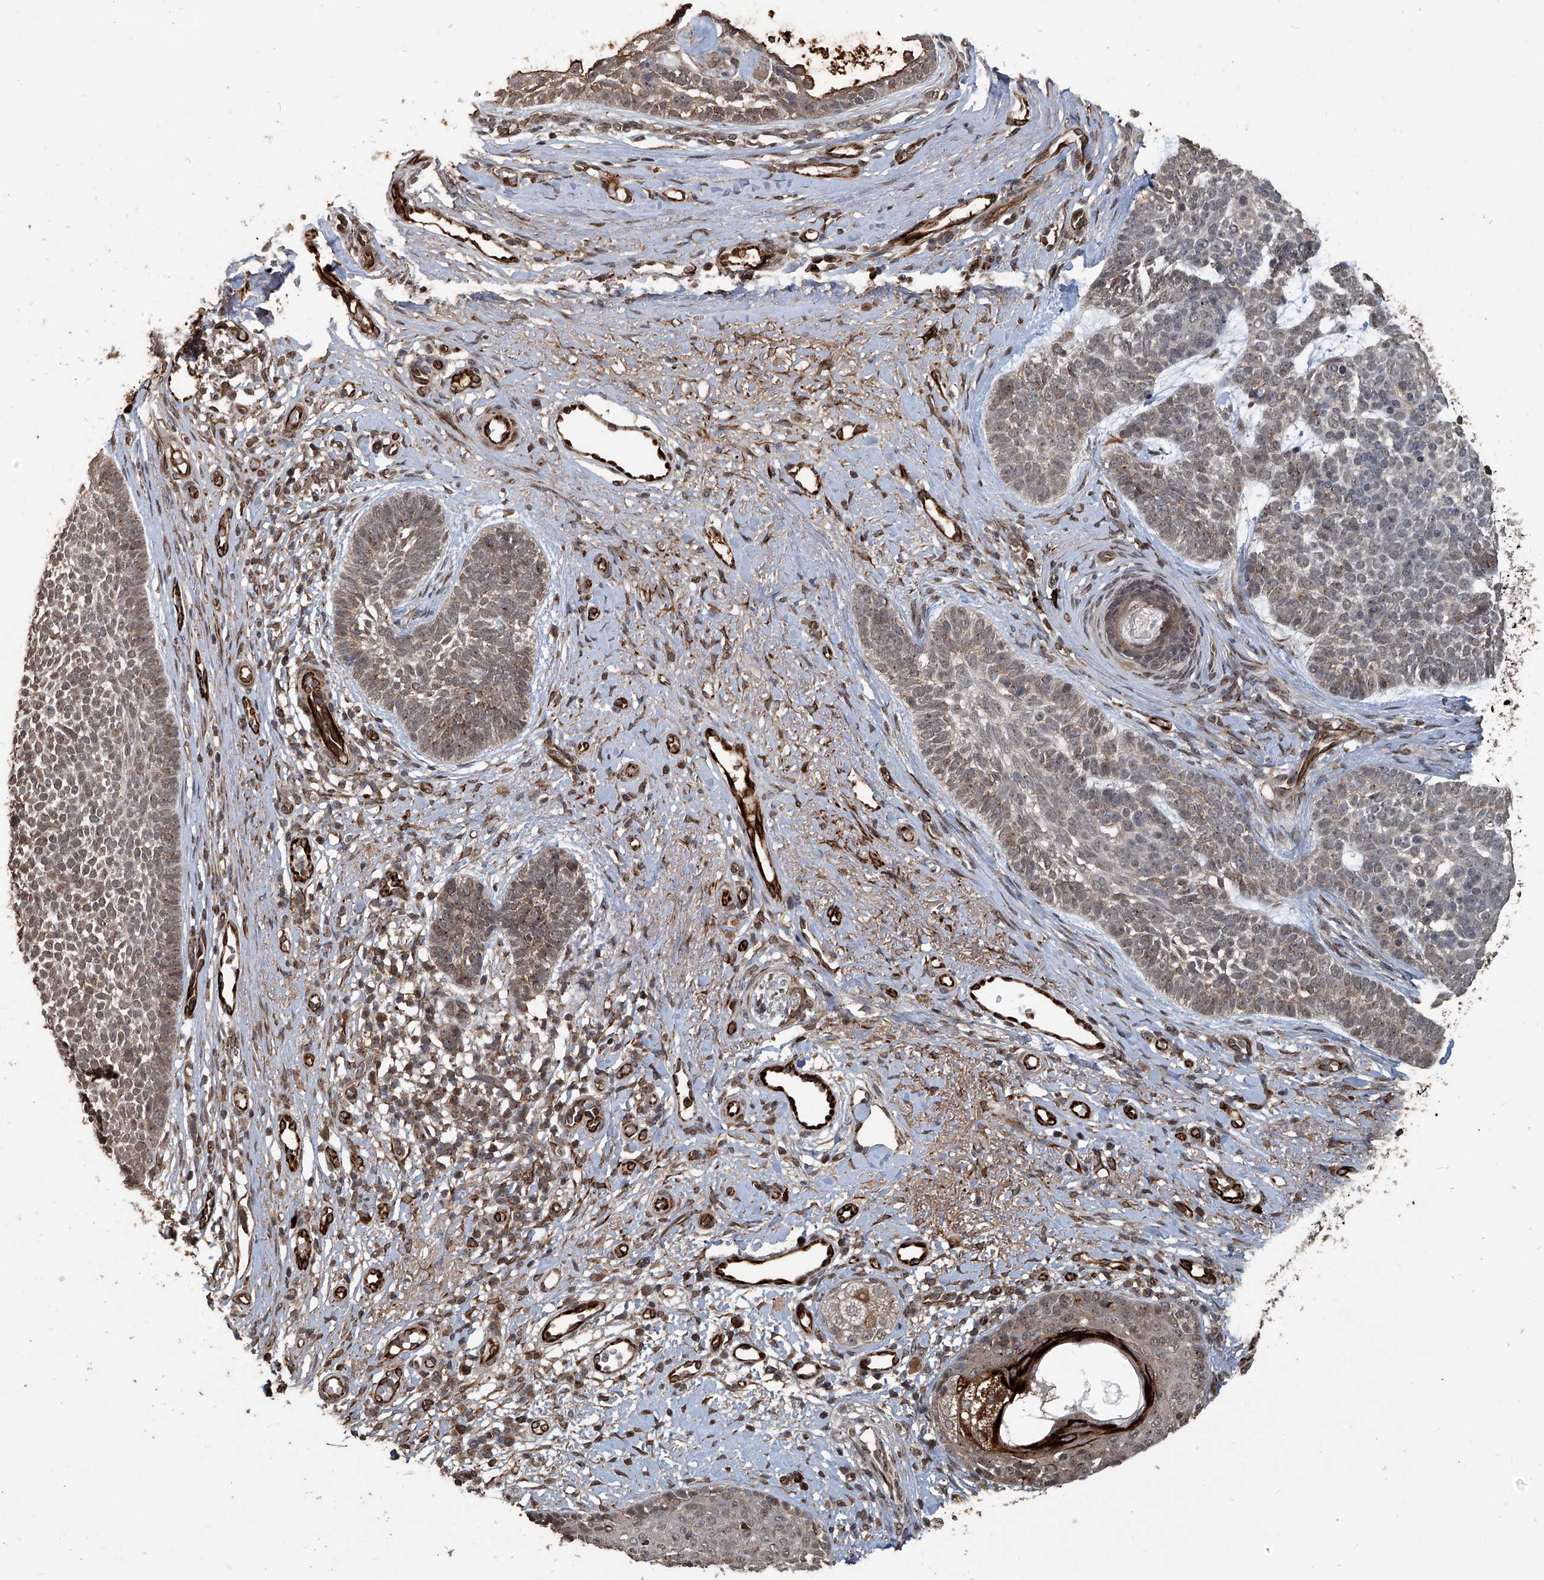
{"staining": {"intensity": "negative", "quantity": "none", "location": "none"}, "tissue": "skin cancer", "cell_type": "Tumor cells", "image_type": "cancer", "snomed": [{"axis": "morphology", "description": "Basal cell carcinoma"}, {"axis": "topography", "description": "Skin"}], "caption": "Tumor cells are negative for protein expression in human basal cell carcinoma (skin).", "gene": "GPR132", "patient": {"sex": "female", "age": 81}}